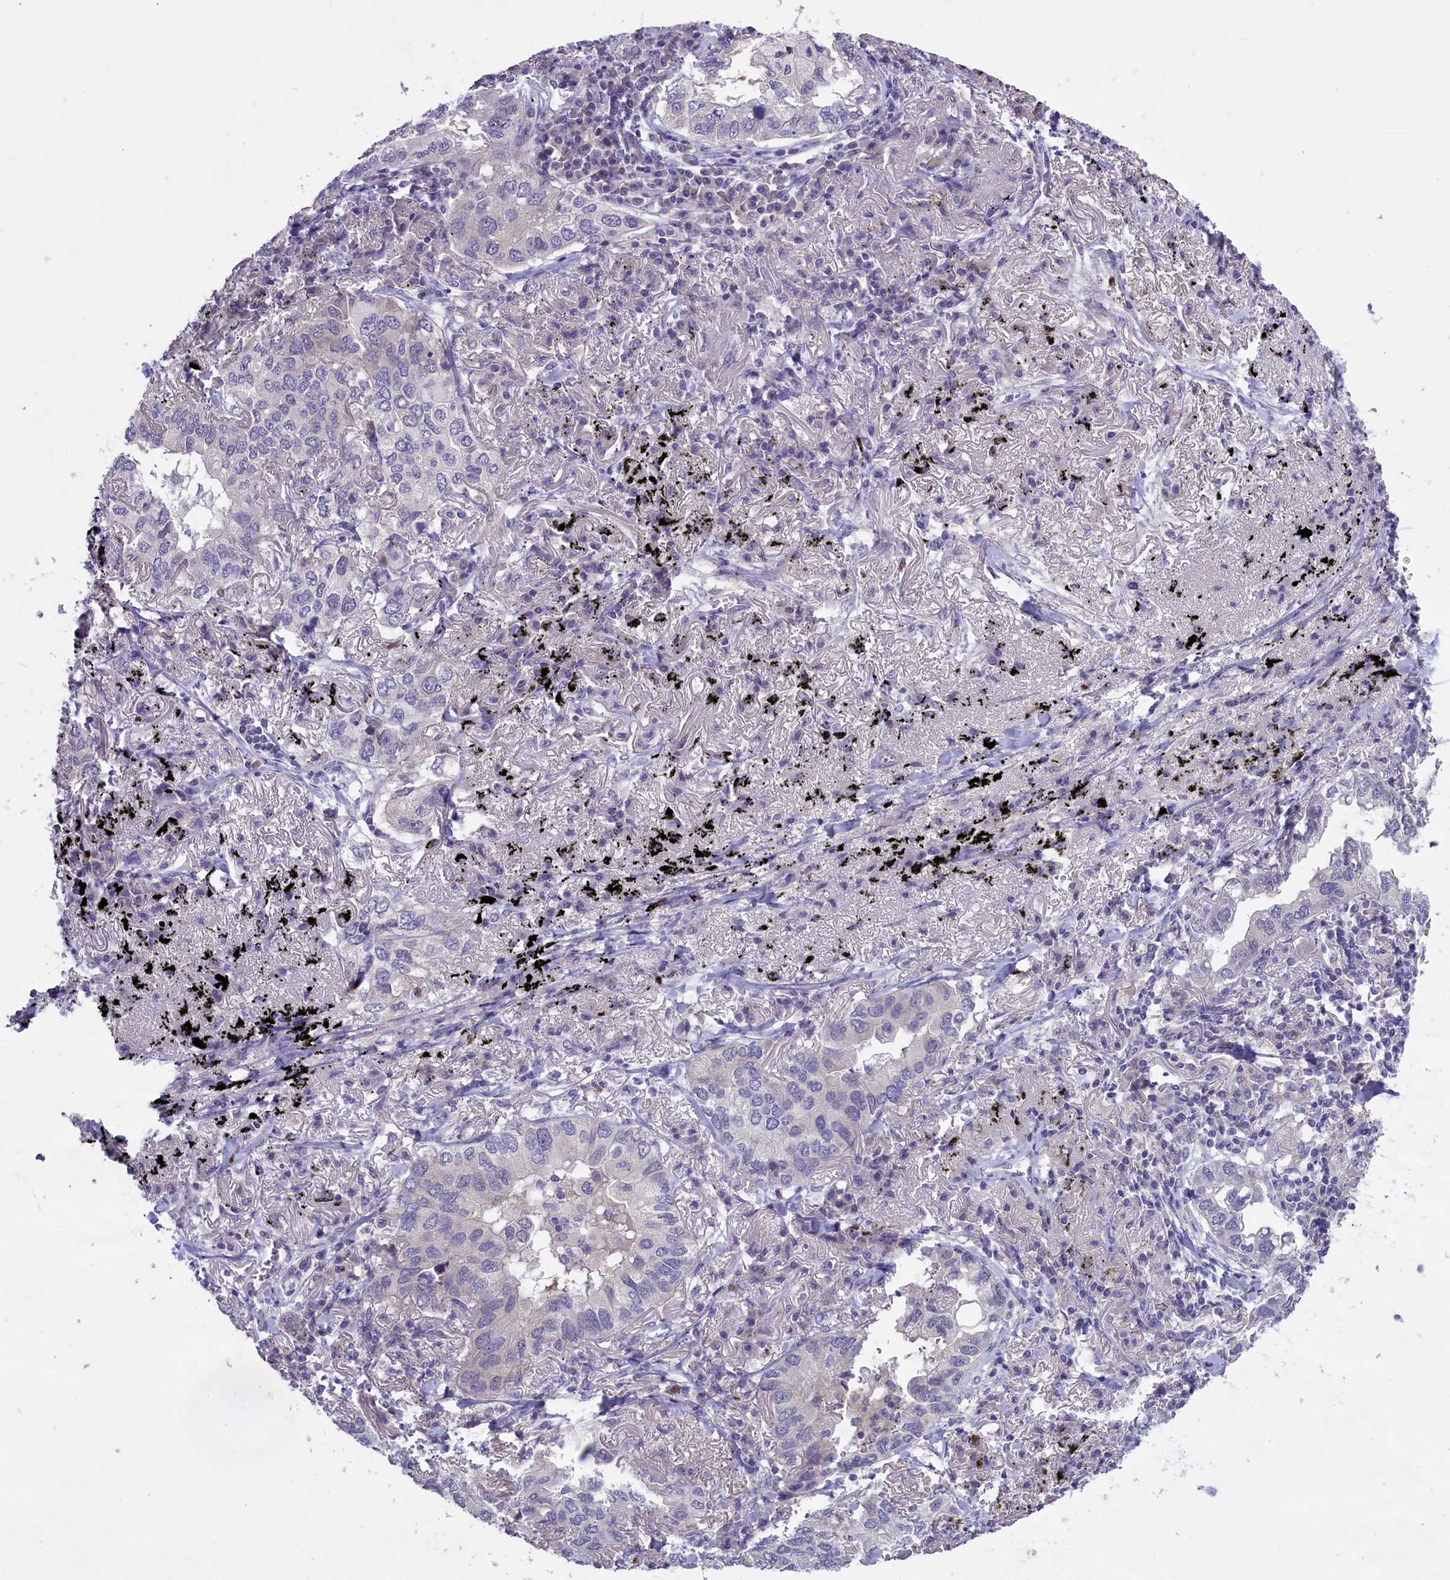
{"staining": {"intensity": "negative", "quantity": "none", "location": "none"}, "tissue": "lung cancer", "cell_type": "Tumor cells", "image_type": "cancer", "snomed": [{"axis": "morphology", "description": "Adenocarcinoma, NOS"}, {"axis": "topography", "description": "Lung"}], "caption": "Adenocarcinoma (lung) stained for a protein using IHC displays no staining tumor cells.", "gene": "ENPP6", "patient": {"sex": "male", "age": 65}}